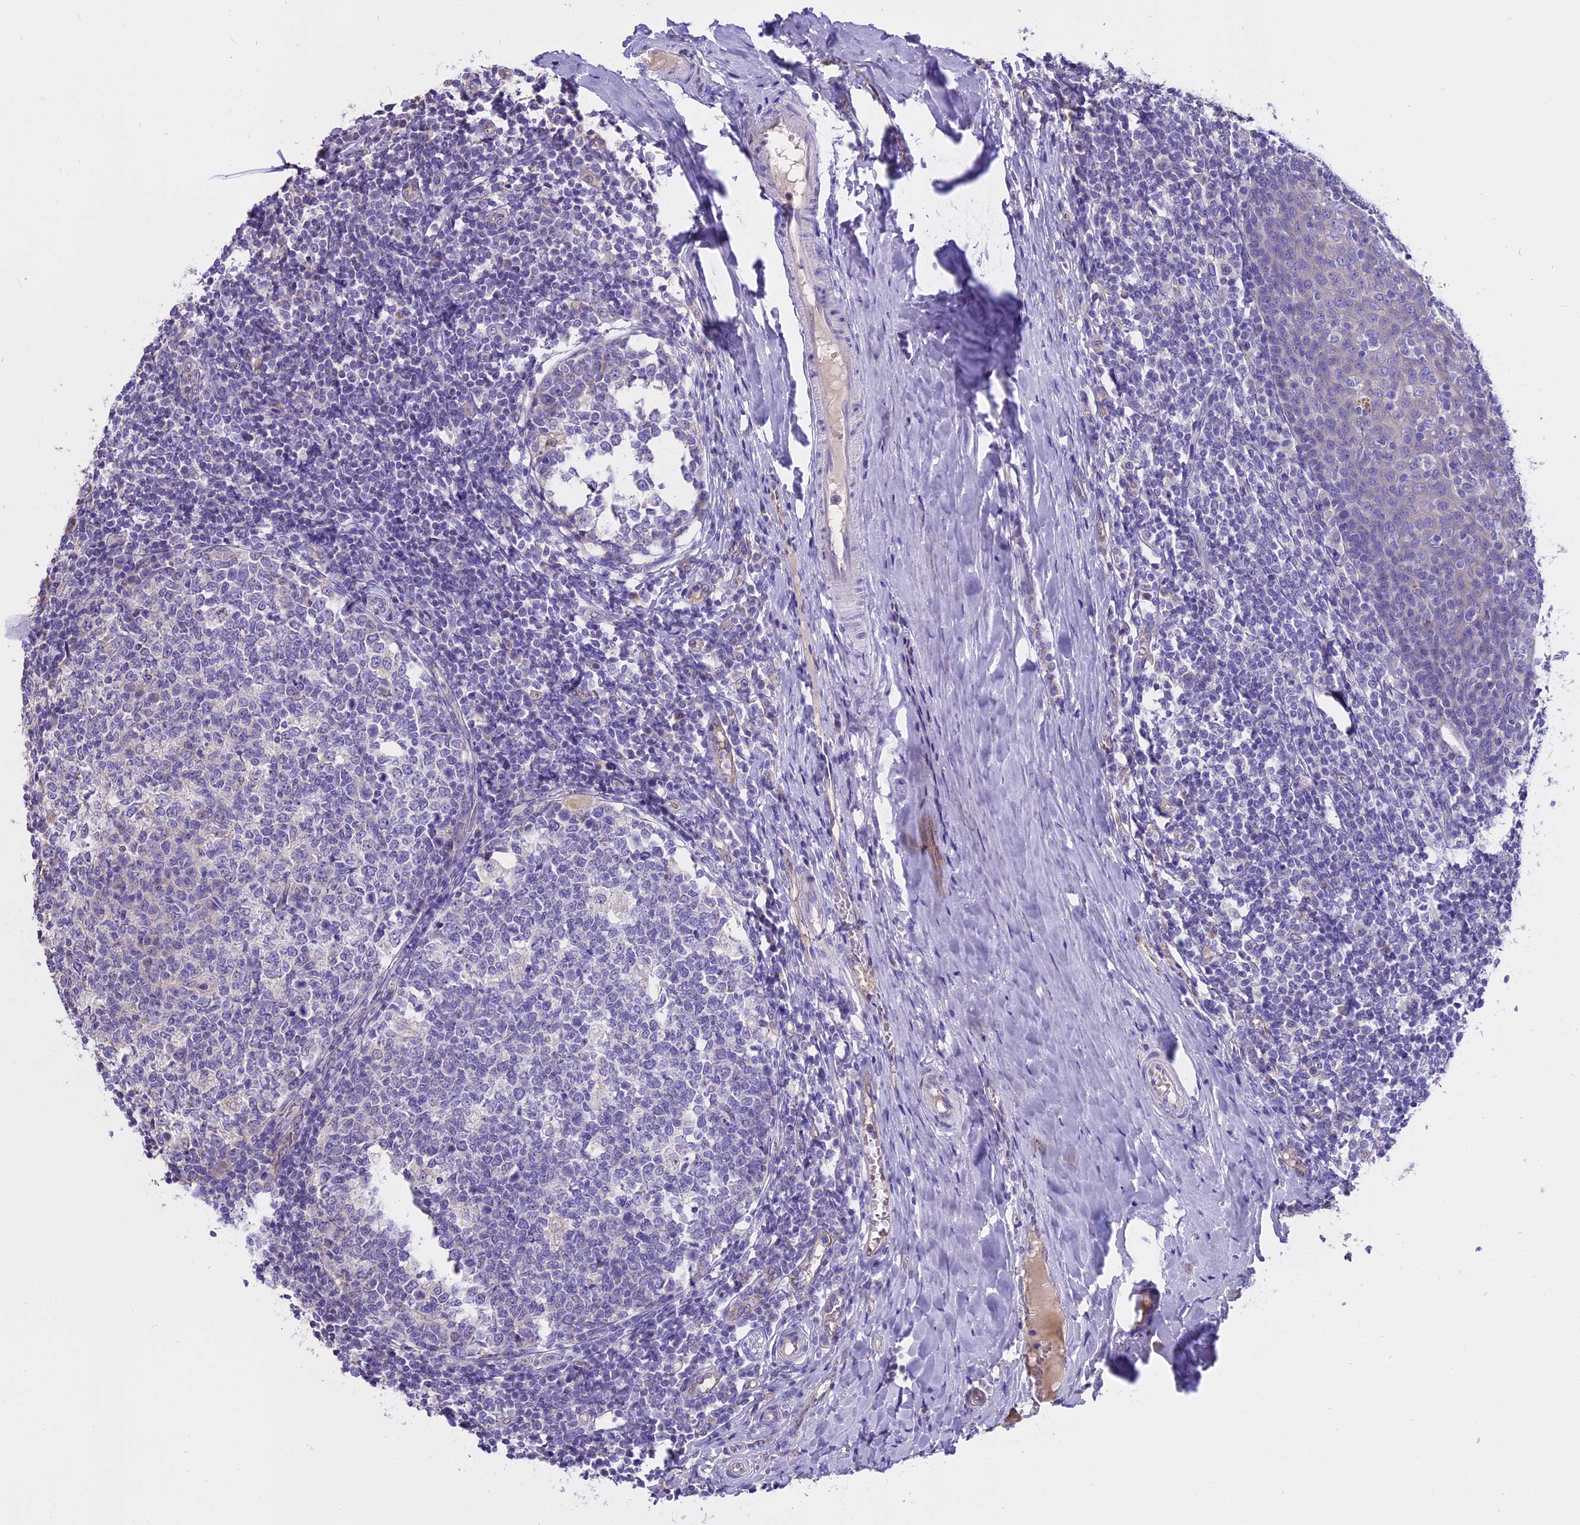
{"staining": {"intensity": "negative", "quantity": "none", "location": "none"}, "tissue": "tonsil", "cell_type": "Germinal center cells", "image_type": "normal", "snomed": [{"axis": "morphology", "description": "Normal tissue, NOS"}, {"axis": "topography", "description": "Tonsil"}], "caption": "High power microscopy micrograph of an IHC image of normal tonsil, revealing no significant positivity in germinal center cells. The staining was performed using DAB (3,3'-diaminobenzidine) to visualize the protein expression in brown, while the nuclei were stained in blue with hematoxylin (Magnification: 20x).", "gene": "WFDC2", "patient": {"sex": "female", "age": 19}}